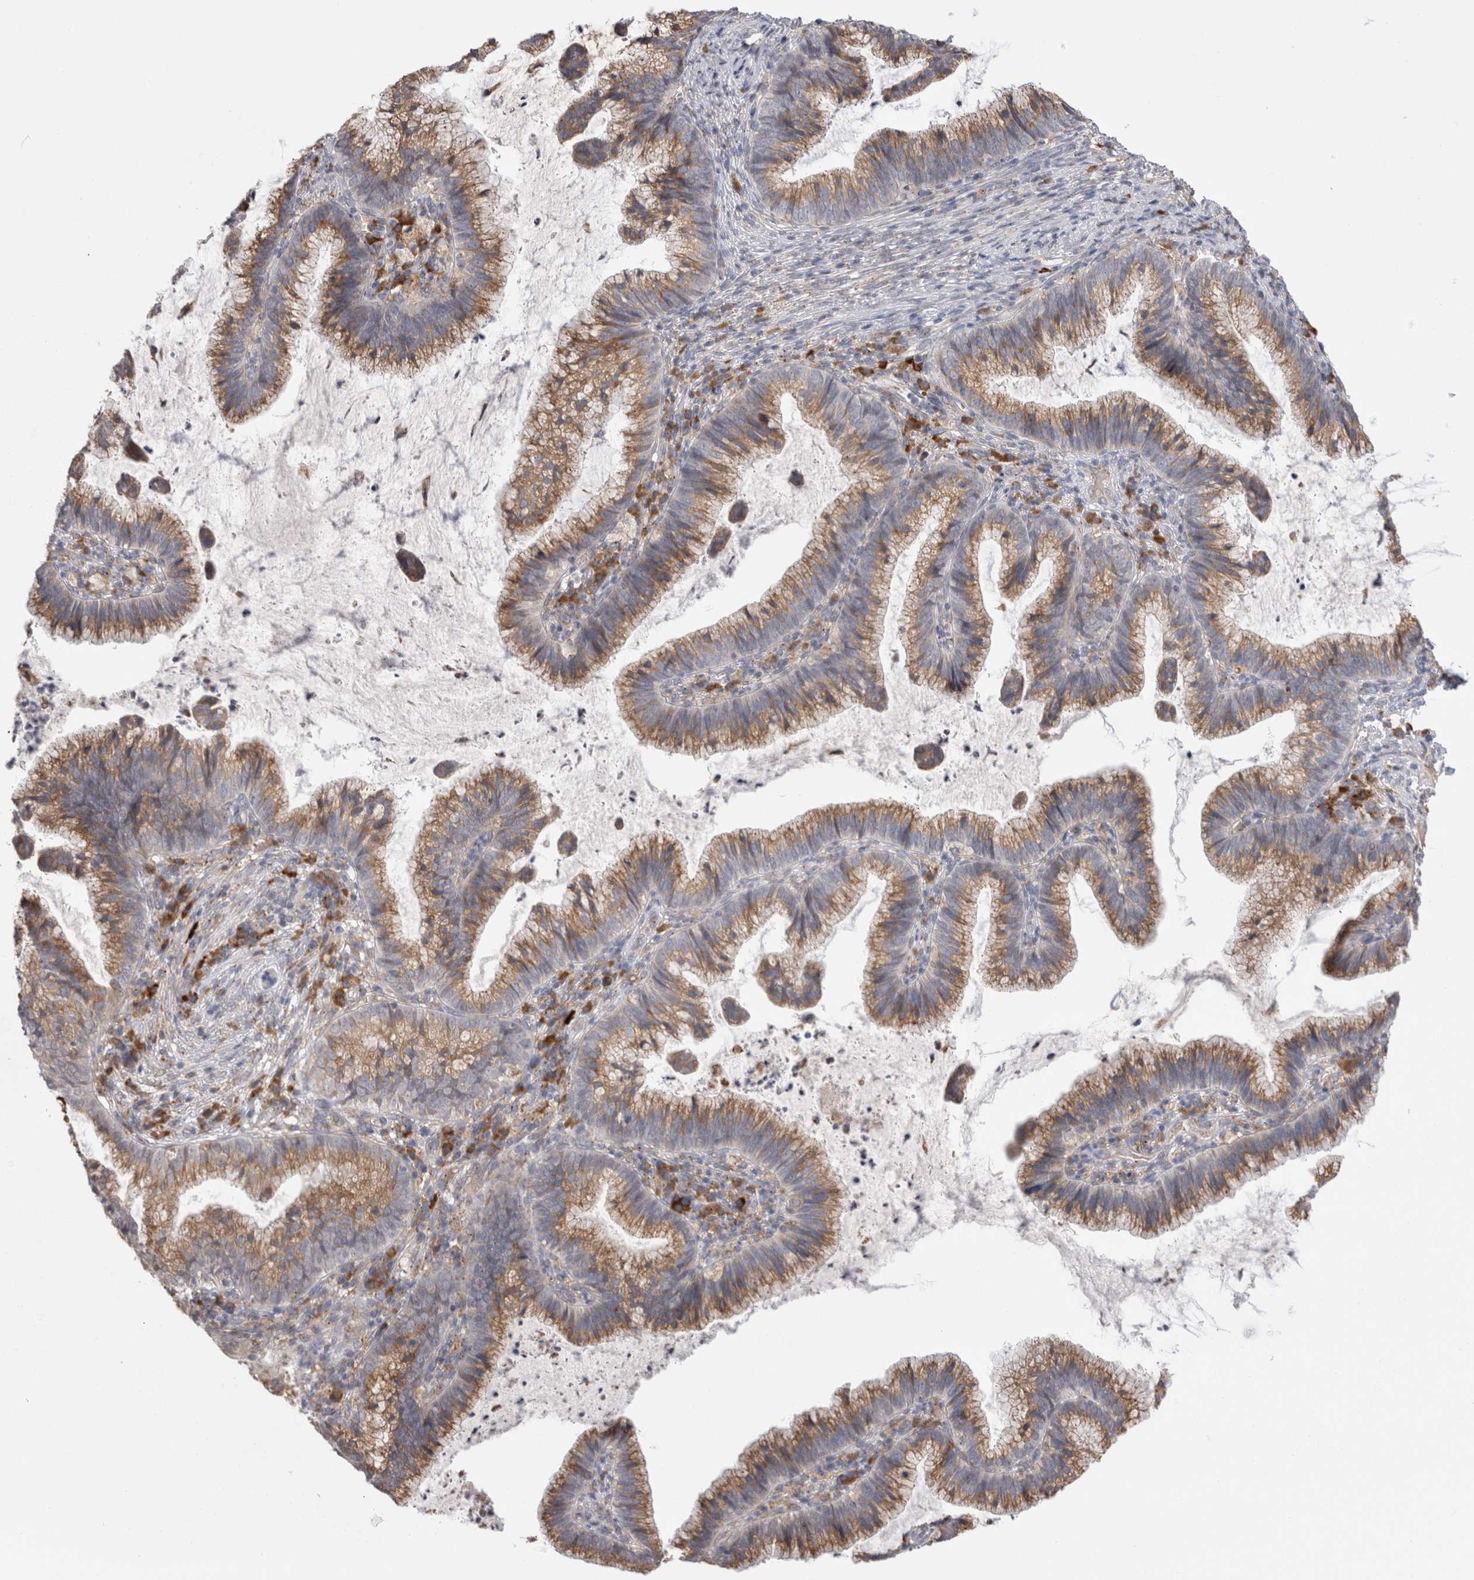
{"staining": {"intensity": "moderate", "quantity": ">75%", "location": "cytoplasmic/membranous"}, "tissue": "cervical cancer", "cell_type": "Tumor cells", "image_type": "cancer", "snomed": [{"axis": "morphology", "description": "Adenocarcinoma, NOS"}, {"axis": "topography", "description": "Cervix"}], "caption": "Immunohistochemistry (IHC) of cervical cancer exhibits medium levels of moderate cytoplasmic/membranous expression in approximately >75% of tumor cells. Immunohistochemistry stains the protein in brown and the nuclei are stained blue.", "gene": "ZNF341", "patient": {"sex": "female", "age": 36}}